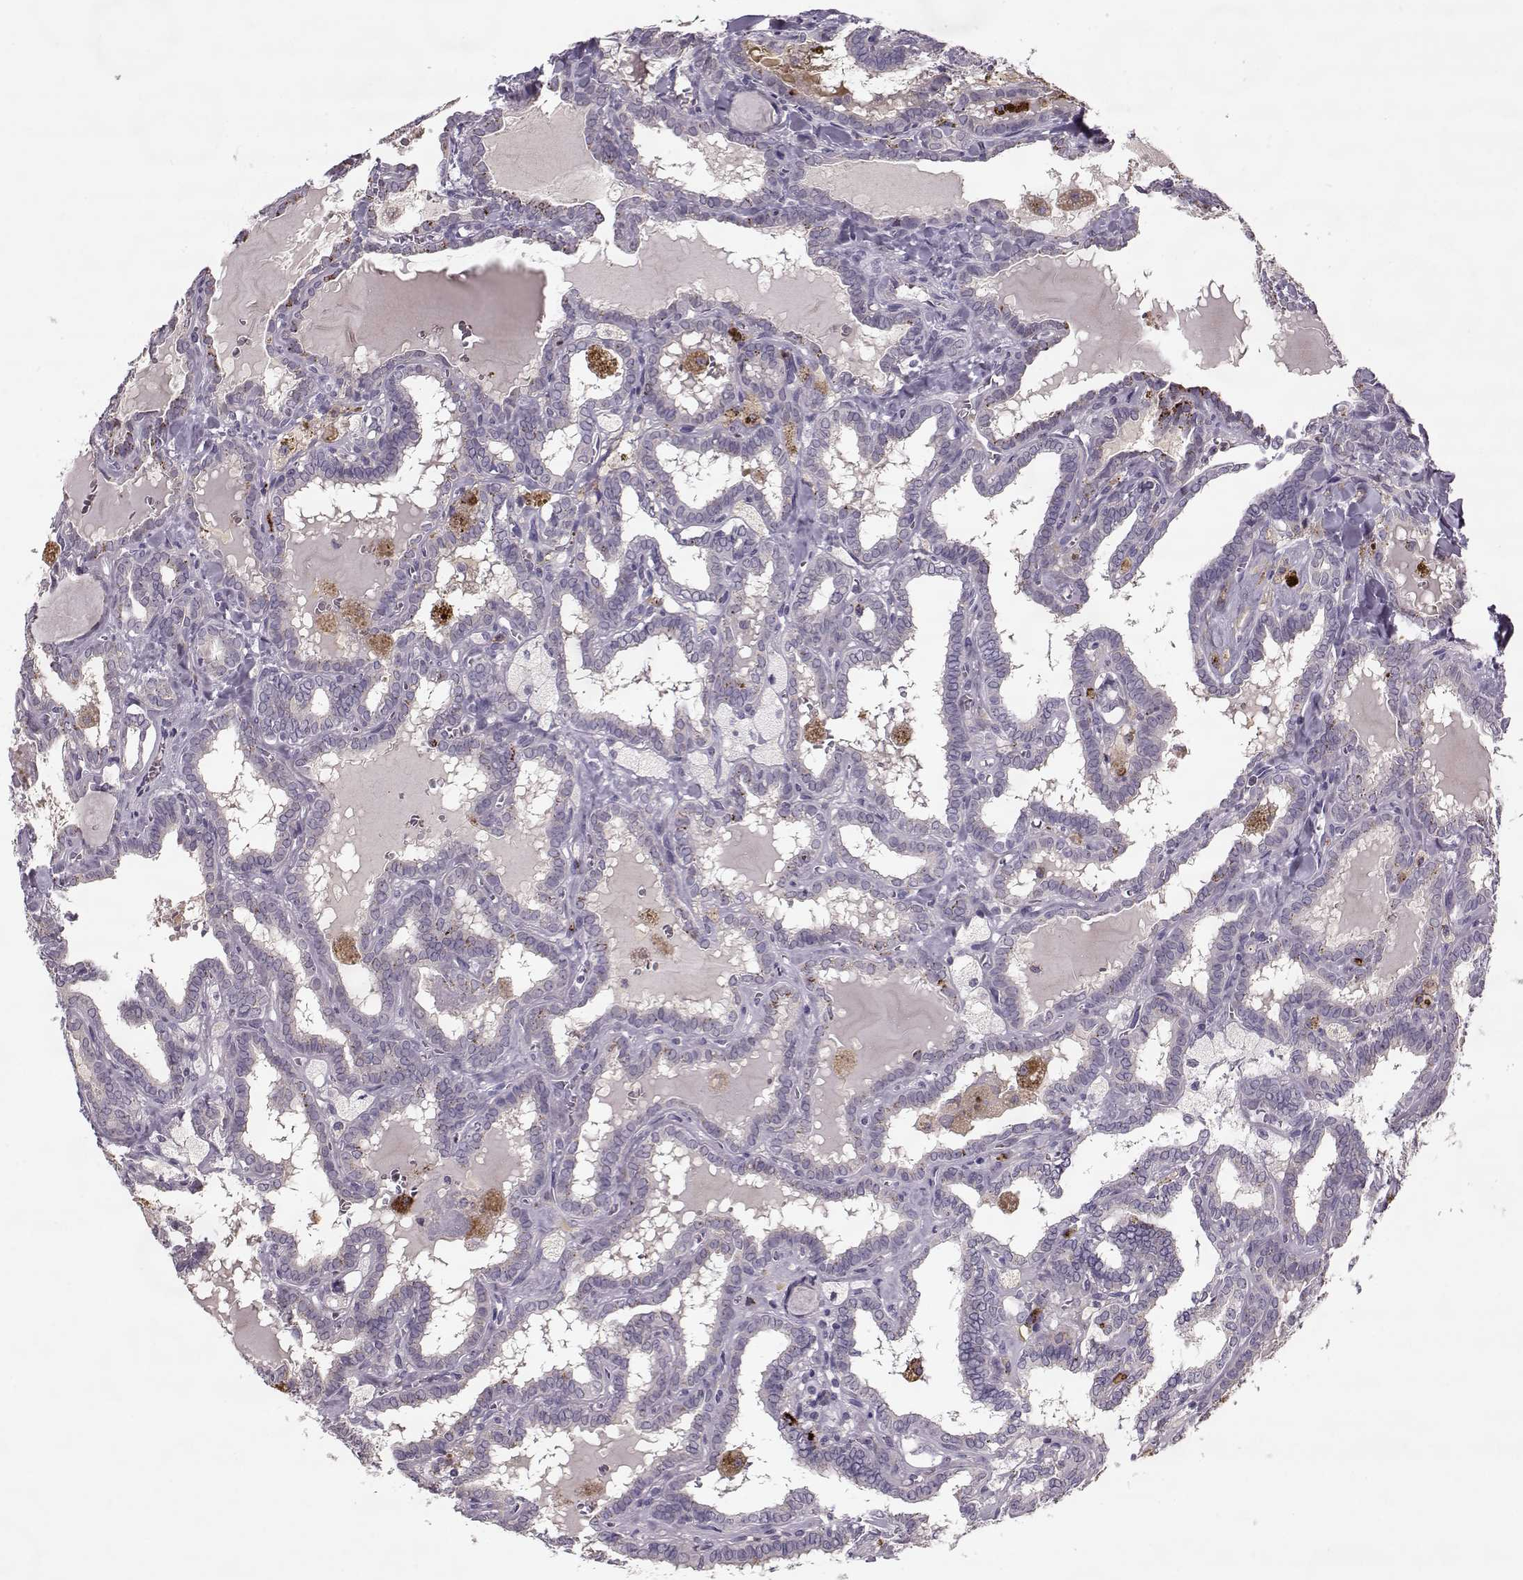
{"staining": {"intensity": "negative", "quantity": "none", "location": "none"}, "tissue": "thyroid cancer", "cell_type": "Tumor cells", "image_type": "cancer", "snomed": [{"axis": "morphology", "description": "Papillary adenocarcinoma, NOS"}, {"axis": "topography", "description": "Thyroid gland"}], "caption": "Immunohistochemistry (IHC) histopathology image of papillary adenocarcinoma (thyroid) stained for a protein (brown), which displays no expression in tumor cells. Nuclei are stained in blue.", "gene": "ACOT11", "patient": {"sex": "female", "age": 39}}